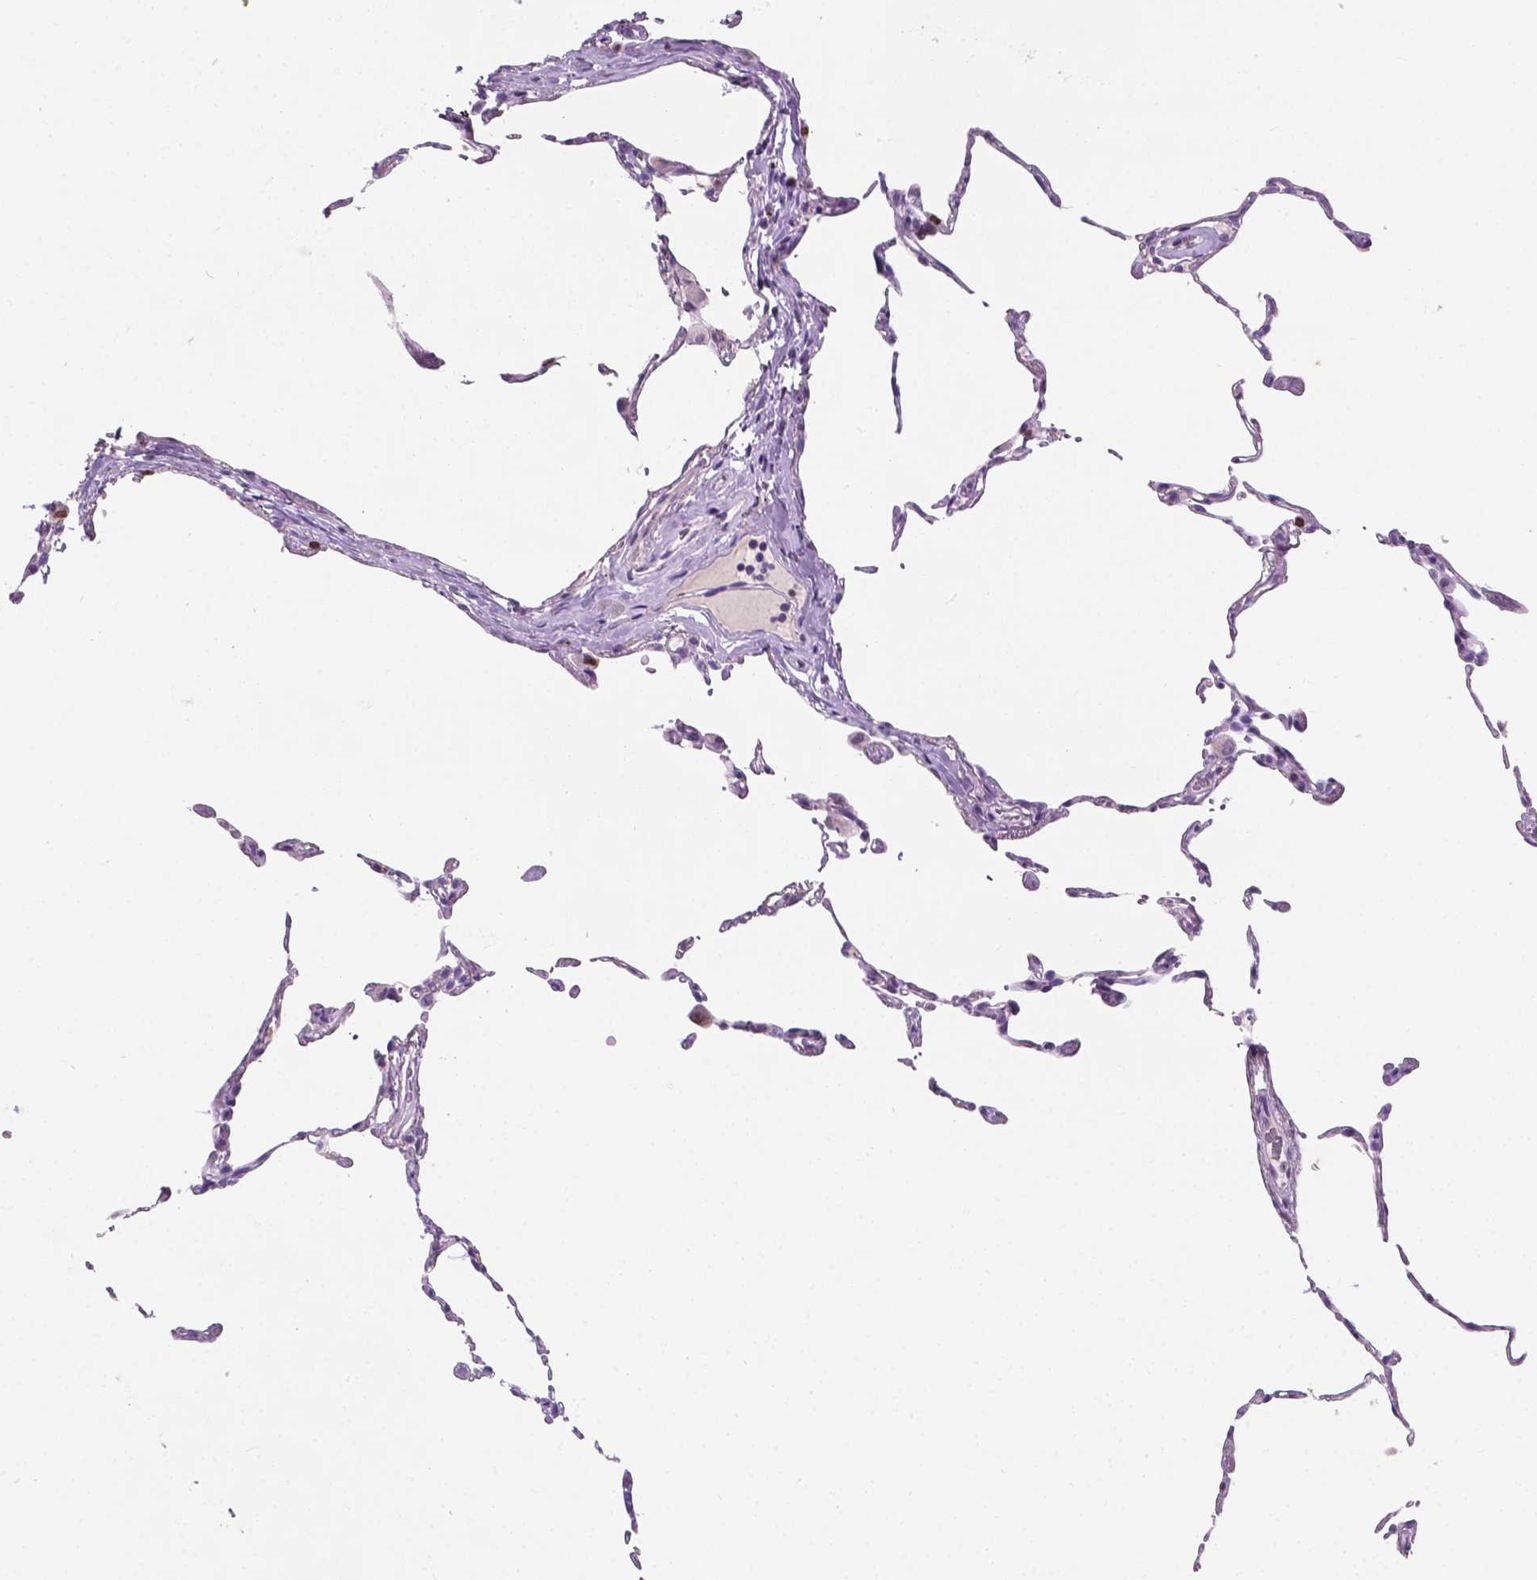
{"staining": {"intensity": "negative", "quantity": "none", "location": "none"}, "tissue": "lung", "cell_type": "Alveolar cells", "image_type": "normal", "snomed": [{"axis": "morphology", "description": "Normal tissue, NOS"}, {"axis": "topography", "description": "Lung"}], "caption": "The immunohistochemistry image has no significant expression in alveolar cells of lung. (DAB (3,3'-diaminobenzidine) IHC, high magnification).", "gene": "SIAH2", "patient": {"sex": "female", "age": 57}}